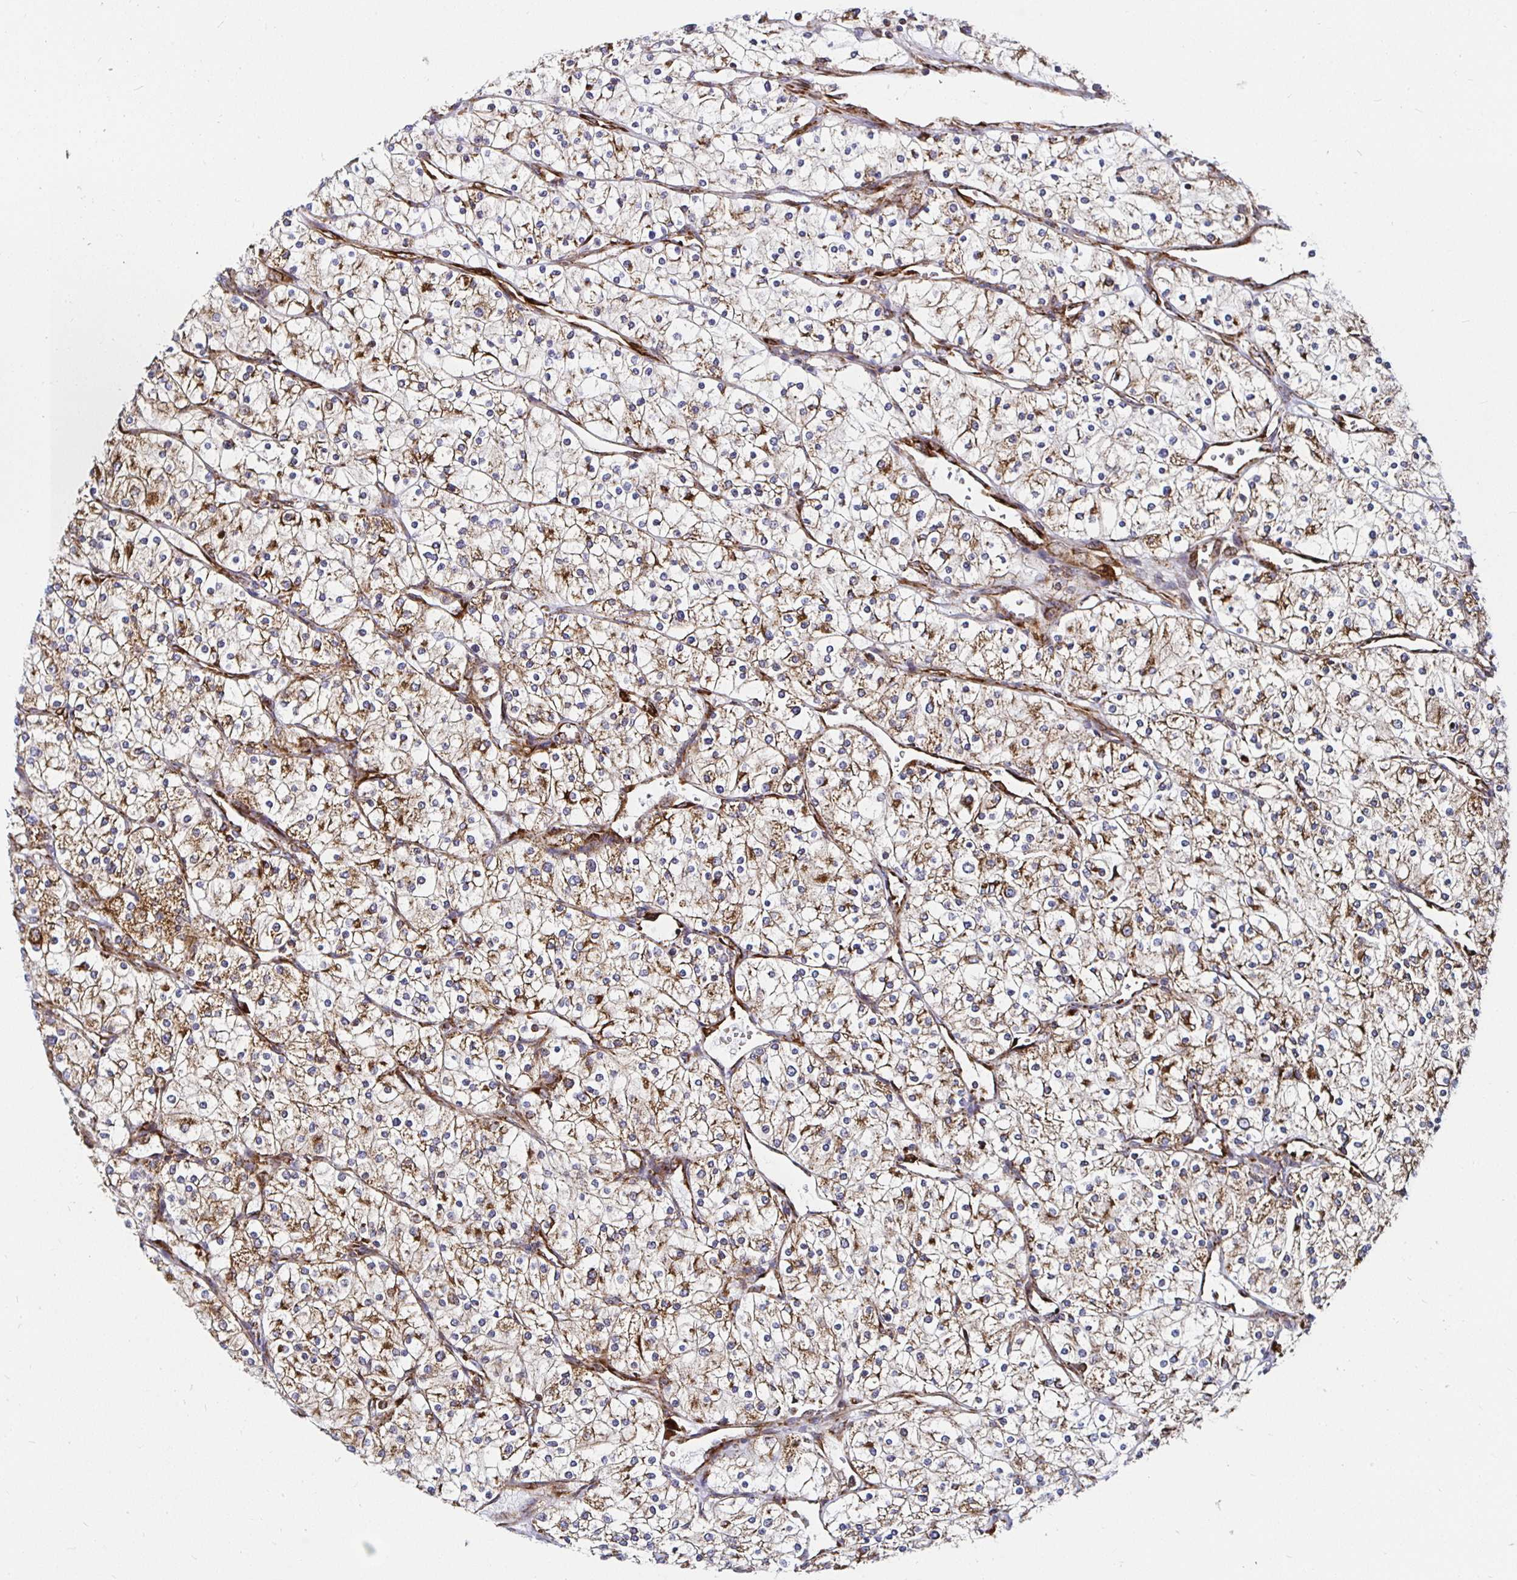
{"staining": {"intensity": "moderate", "quantity": ">75%", "location": "cytoplasmic/membranous"}, "tissue": "renal cancer", "cell_type": "Tumor cells", "image_type": "cancer", "snomed": [{"axis": "morphology", "description": "Adenocarcinoma, NOS"}, {"axis": "topography", "description": "Kidney"}], "caption": "The histopathology image displays staining of renal cancer (adenocarcinoma), revealing moderate cytoplasmic/membranous protein expression (brown color) within tumor cells. (IHC, brightfield microscopy, high magnification).", "gene": "SMYD3", "patient": {"sex": "male", "age": 80}}